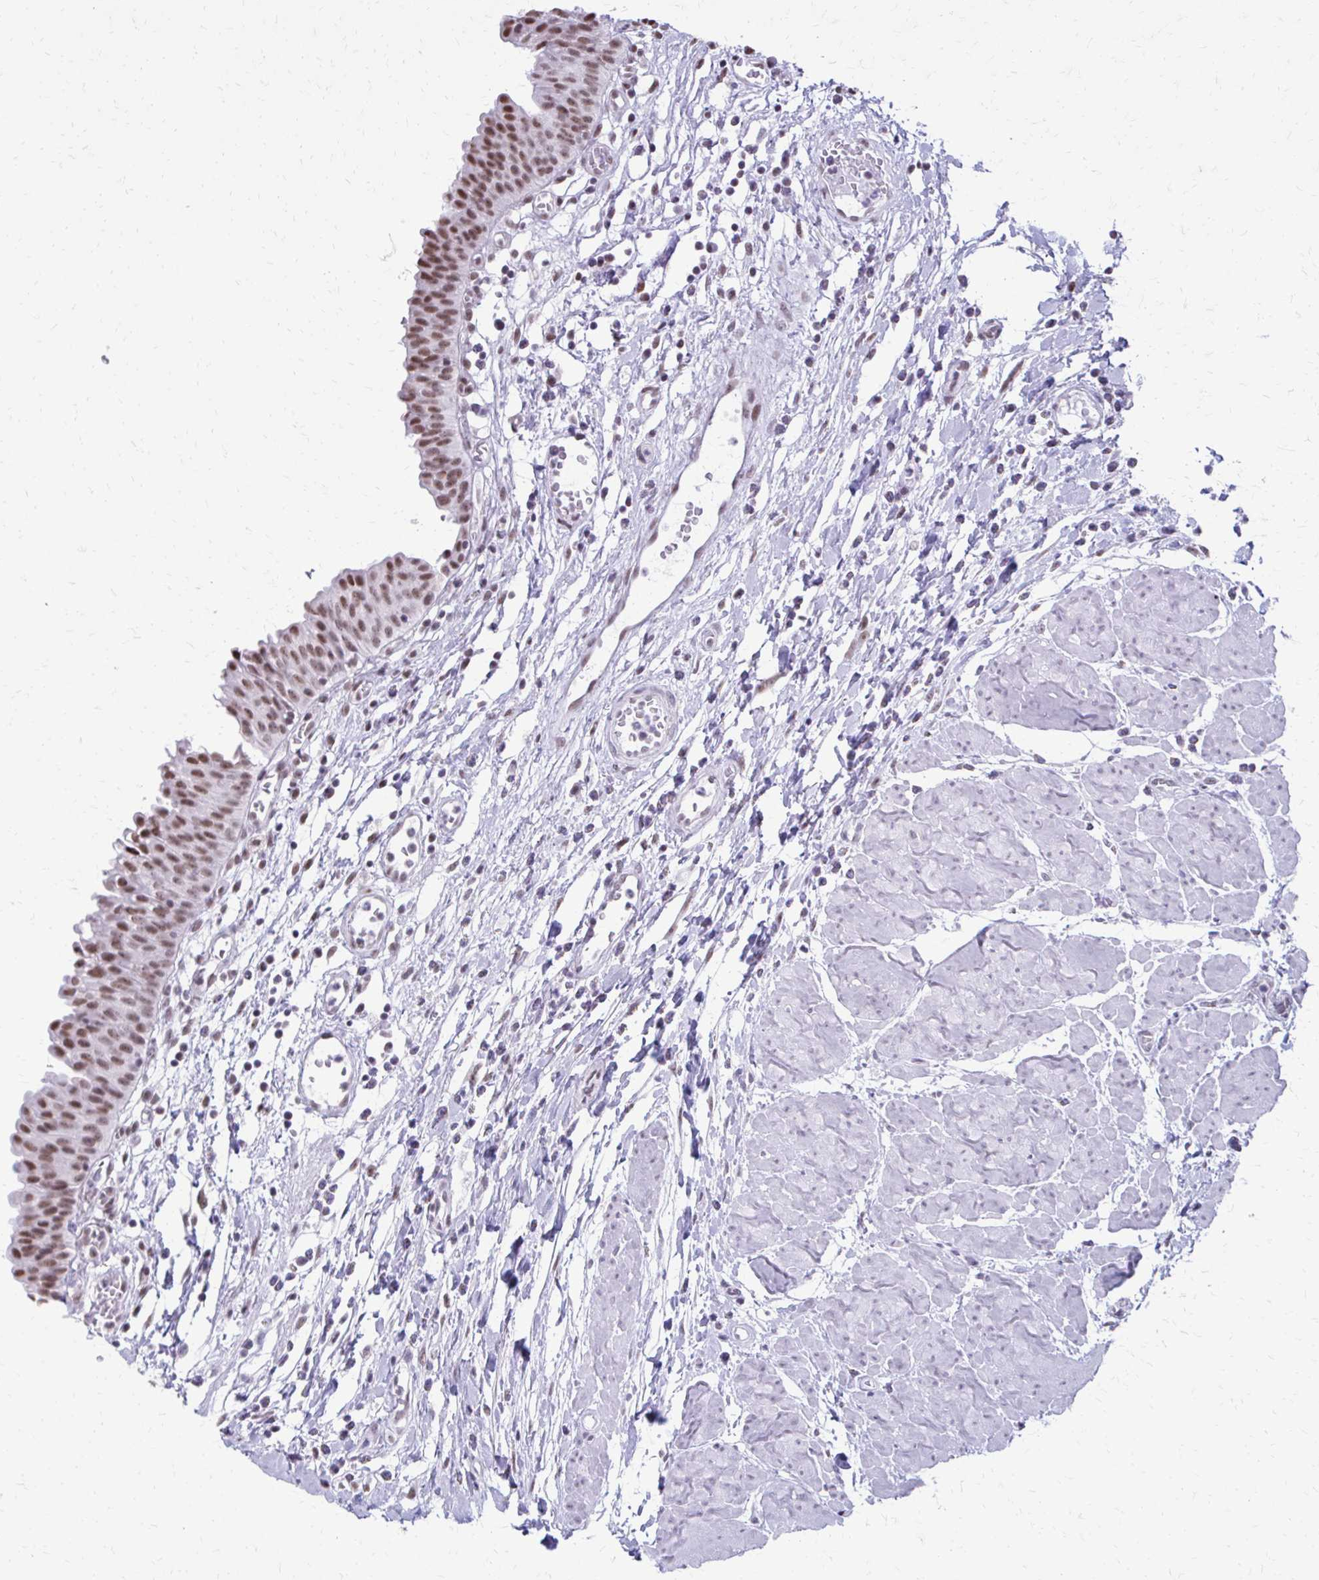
{"staining": {"intensity": "moderate", "quantity": ">75%", "location": "nuclear"}, "tissue": "urinary bladder", "cell_type": "Urothelial cells", "image_type": "normal", "snomed": [{"axis": "morphology", "description": "Normal tissue, NOS"}, {"axis": "topography", "description": "Urinary bladder"}], "caption": "The micrograph displays immunohistochemical staining of benign urinary bladder. There is moderate nuclear positivity is appreciated in approximately >75% of urothelial cells.", "gene": "SS18", "patient": {"sex": "male", "age": 64}}